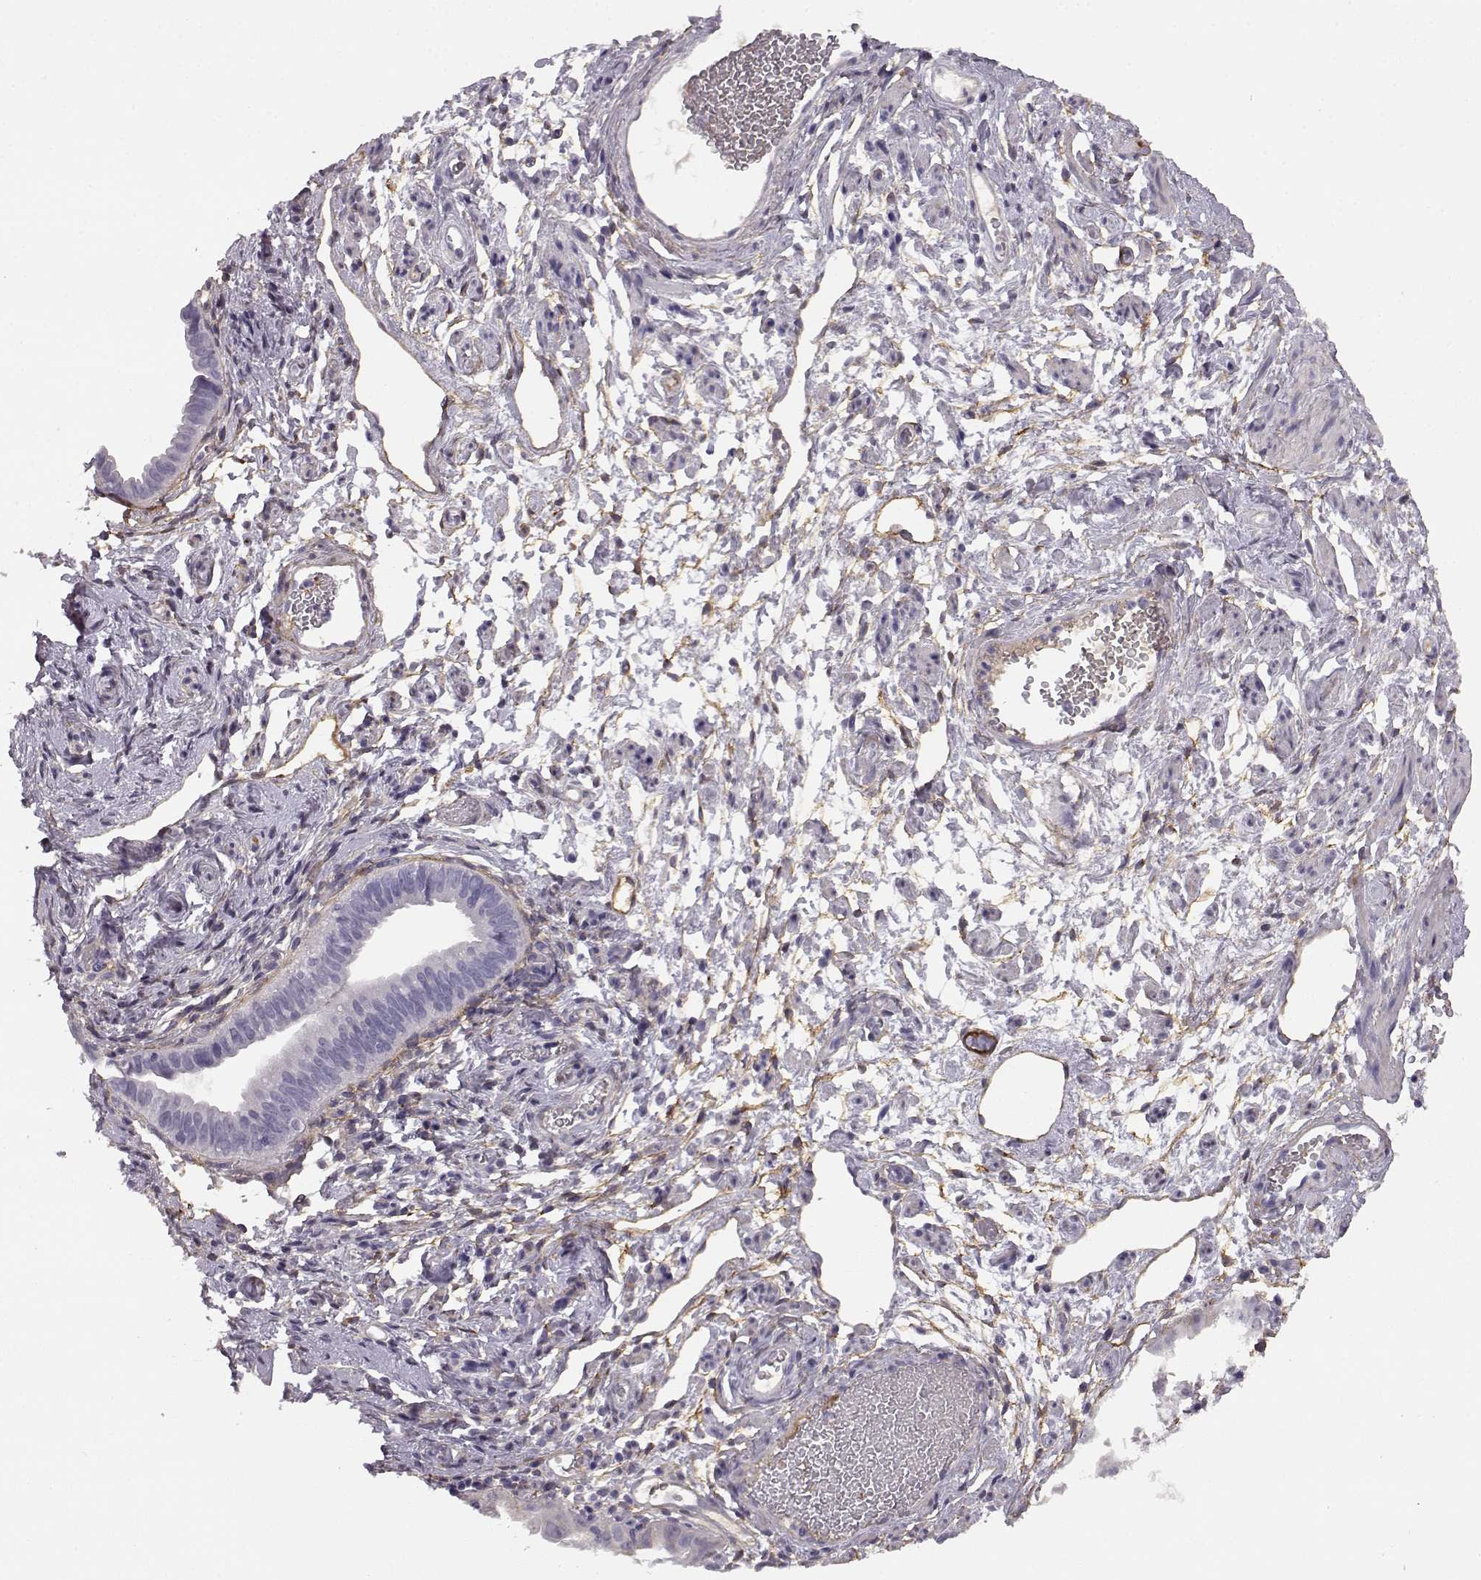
{"staining": {"intensity": "negative", "quantity": "none", "location": "none"}, "tissue": "ovarian cancer", "cell_type": "Tumor cells", "image_type": "cancer", "snomed": [{"axis": "morphology", "description": "Carcinoma, endometroid"}, {"axis": "topography", "description": "Ovary"}], "caption": "High magnification brightfield microscopy of ovarian cancer stained with DAB (3,3'-diaminobenzidine) (brown) and counterstained with hematoxylin (blue): tumor cells show no significant positivity.", "gene": "TRIM69", "patient": {"sex": "female", "age": 85}}